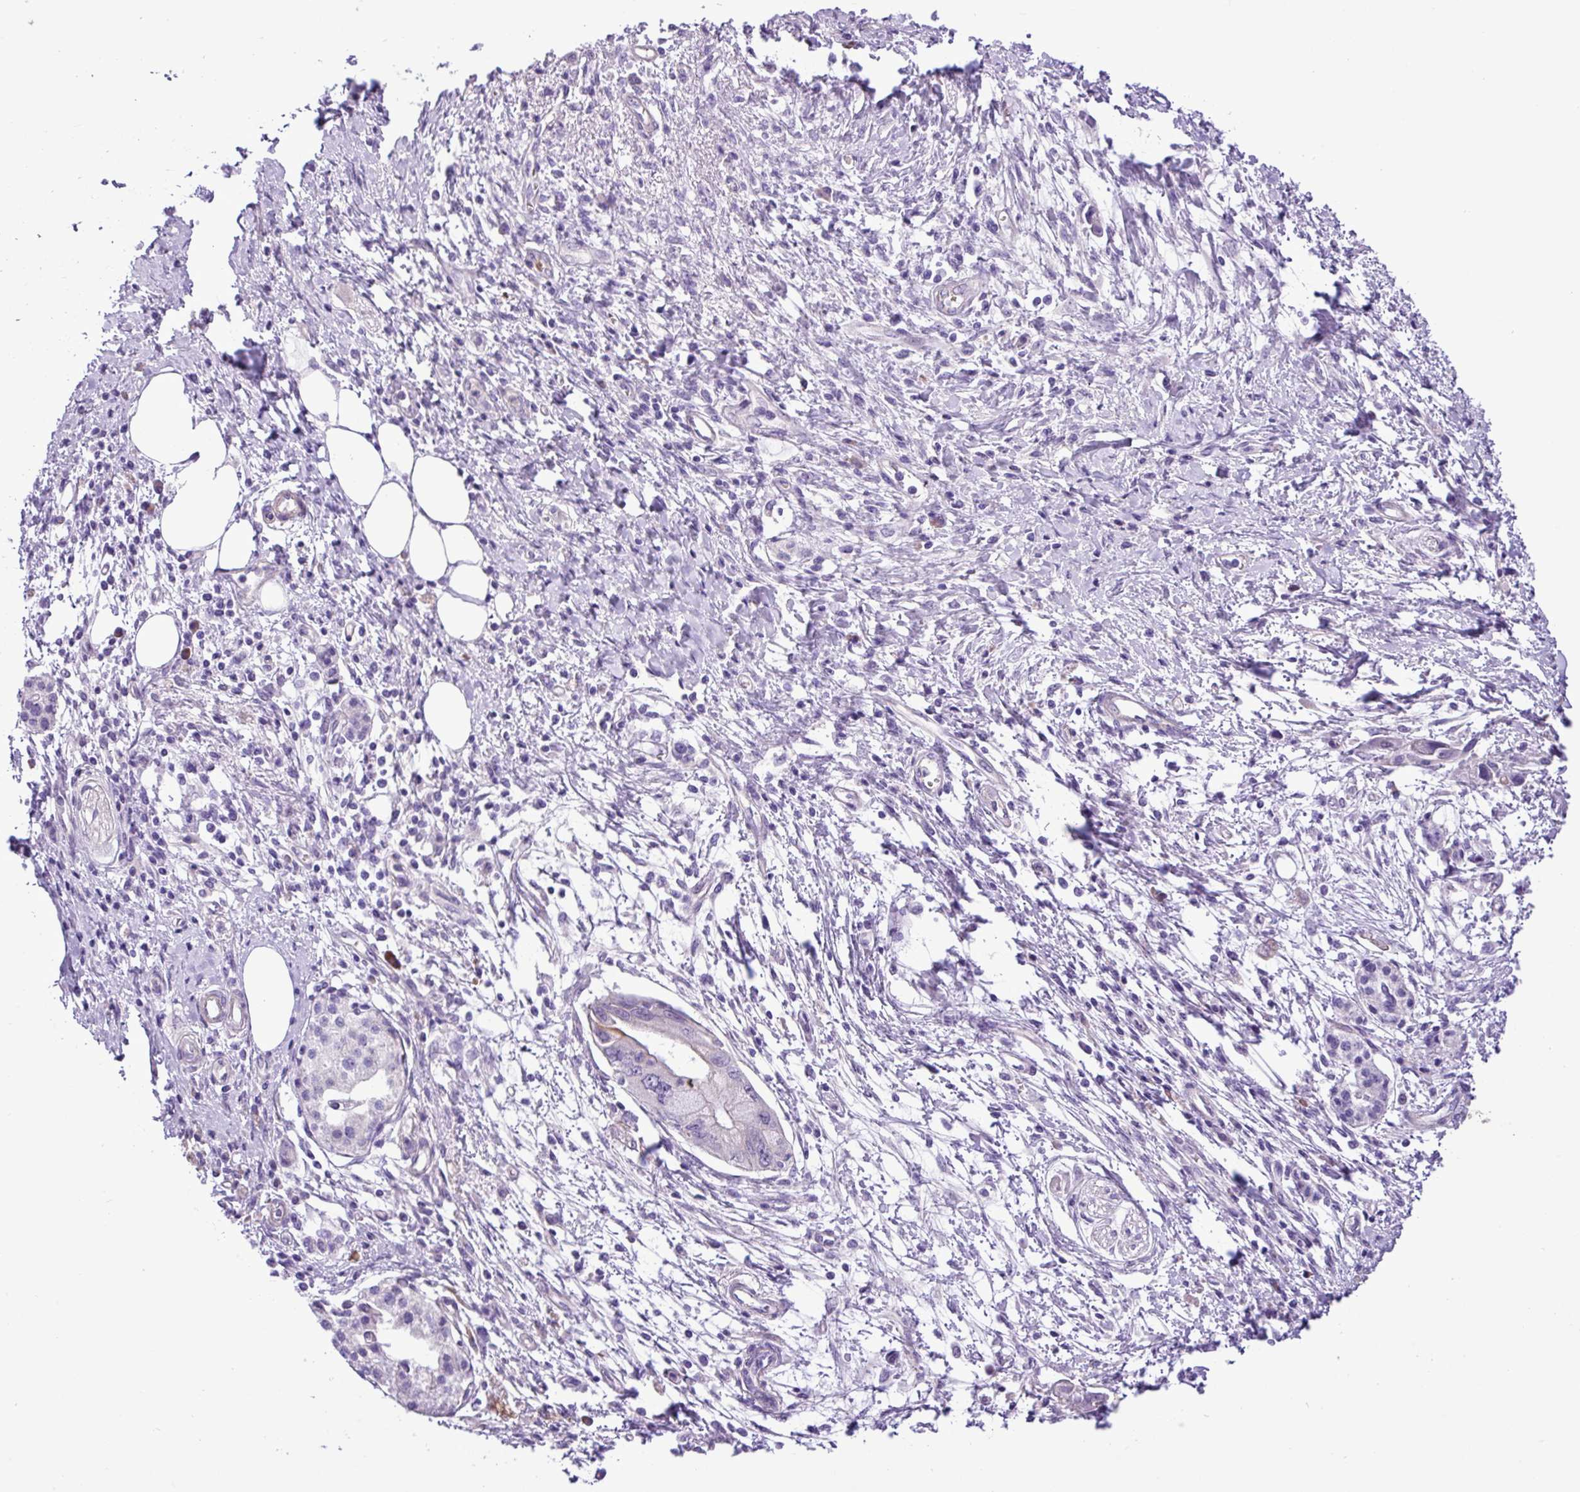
{"staining": {"intensity": "negative", "quantity": "none", "location": "none"}, "tissue": "pancreatic cancer", "cell_type": "Tumor cells", "image_type": "cancer", "snomed": [{"axis": "morphology", "description": "Adenocarcinoma, NOS"}, {"axis": "topography", "description": "Pancreas"}], "caption": "The histopathology image displays no significant staining in tumor cells of adenocarcinoma (pancreatic). (IHC, brightfield microscopy, high magnification).", "gene": "C11orf91", "patient": {"sex": "male", "age": 48}}